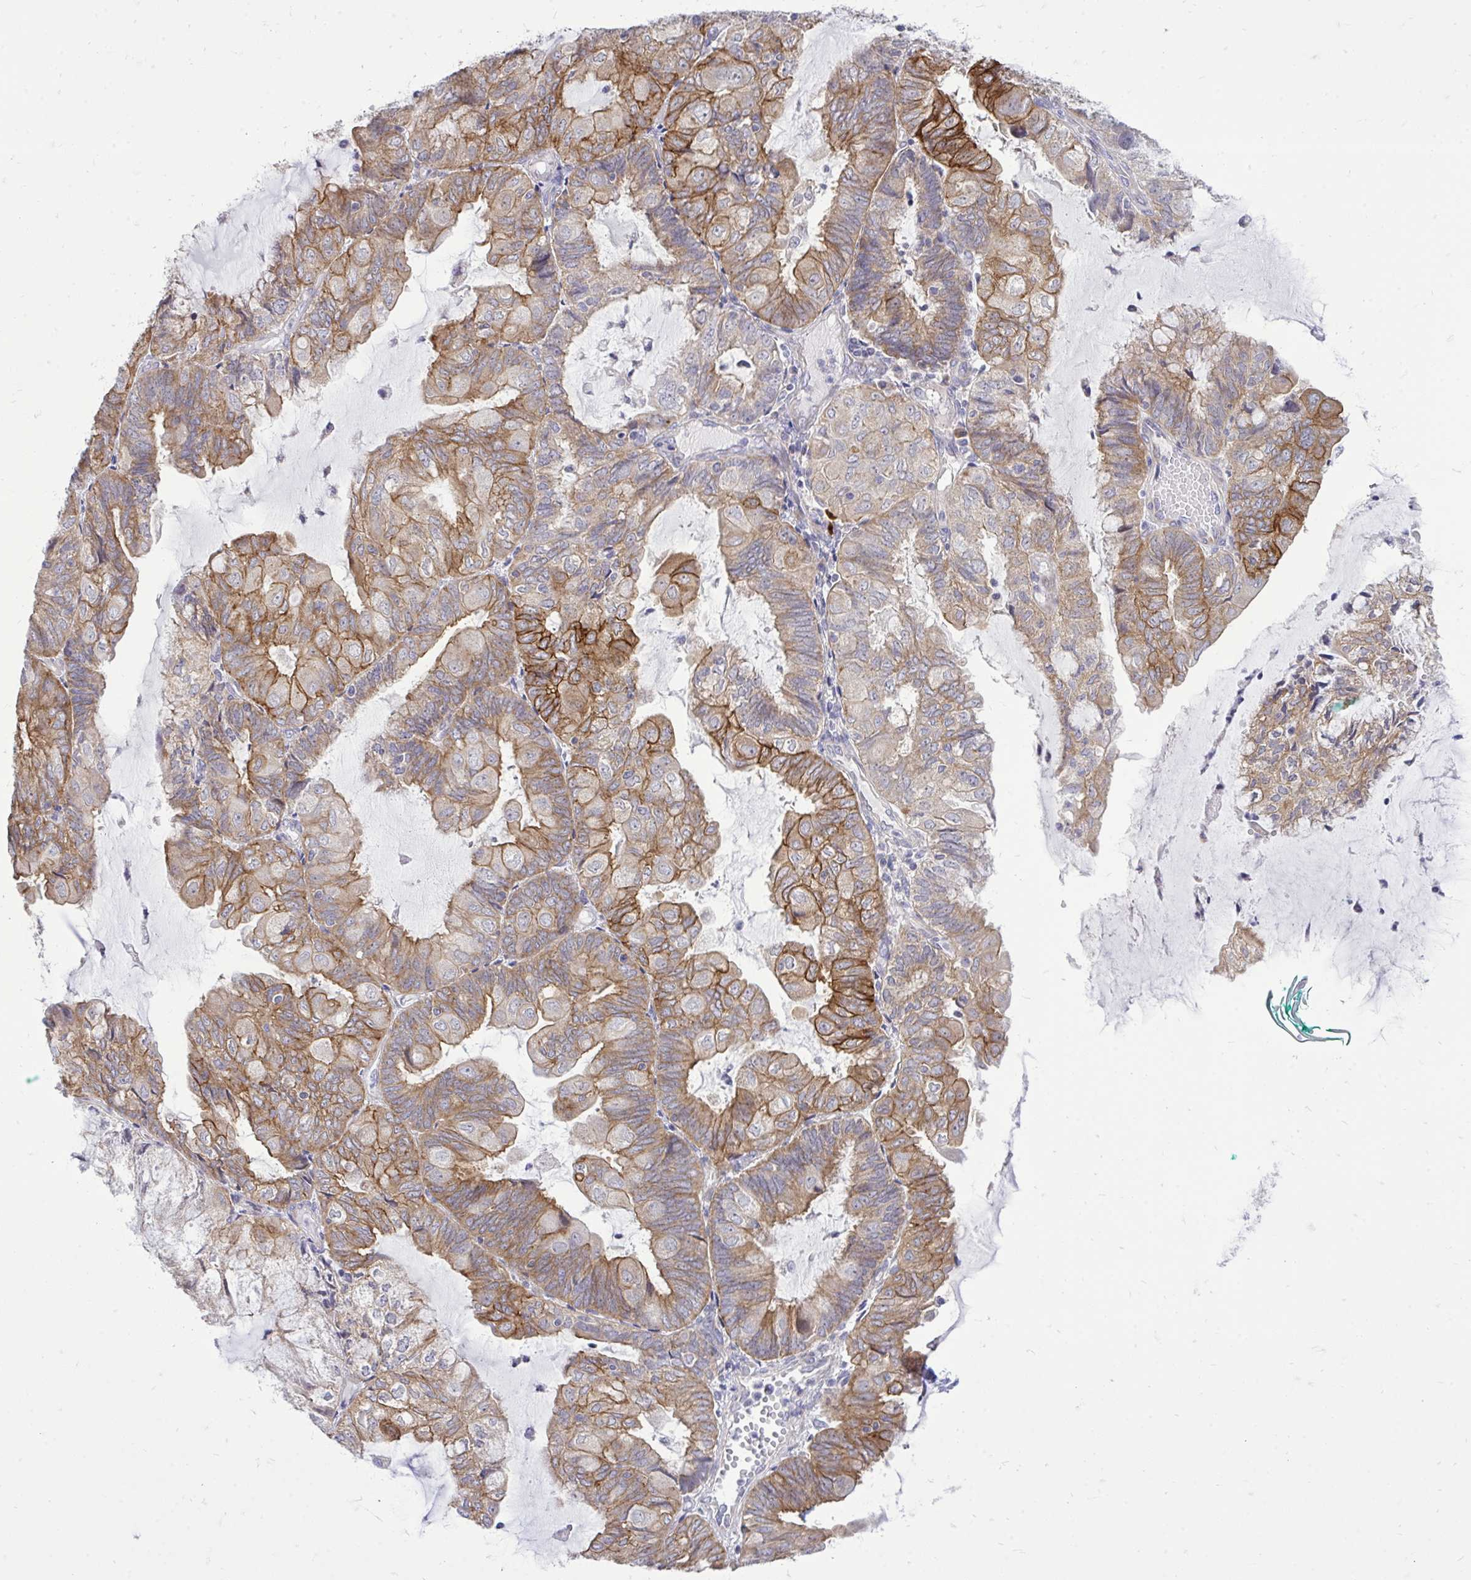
{"staining": {"intensity": "moderate", "quantity": ">75%", "location": "cytoplasmic/membranous"}, "tissue": "endometrial cancer", "cell_type": "Tumor cells", "image_type": "cancer", "snomed": [{"axis": "morphology", "description": "Adenocarcinoma, NOS"}, {"axis": "topography", "description": "Endometrium"}], "caption": "Endometrial adenocarcinoma tissue reveals moderate cytoplasmic/membranous expression in approximately >75% of tumor cells, visualized by immunohistochemistry.", "gene": "SPTBN2", "patient": {"sex": "female", "age": 81}}